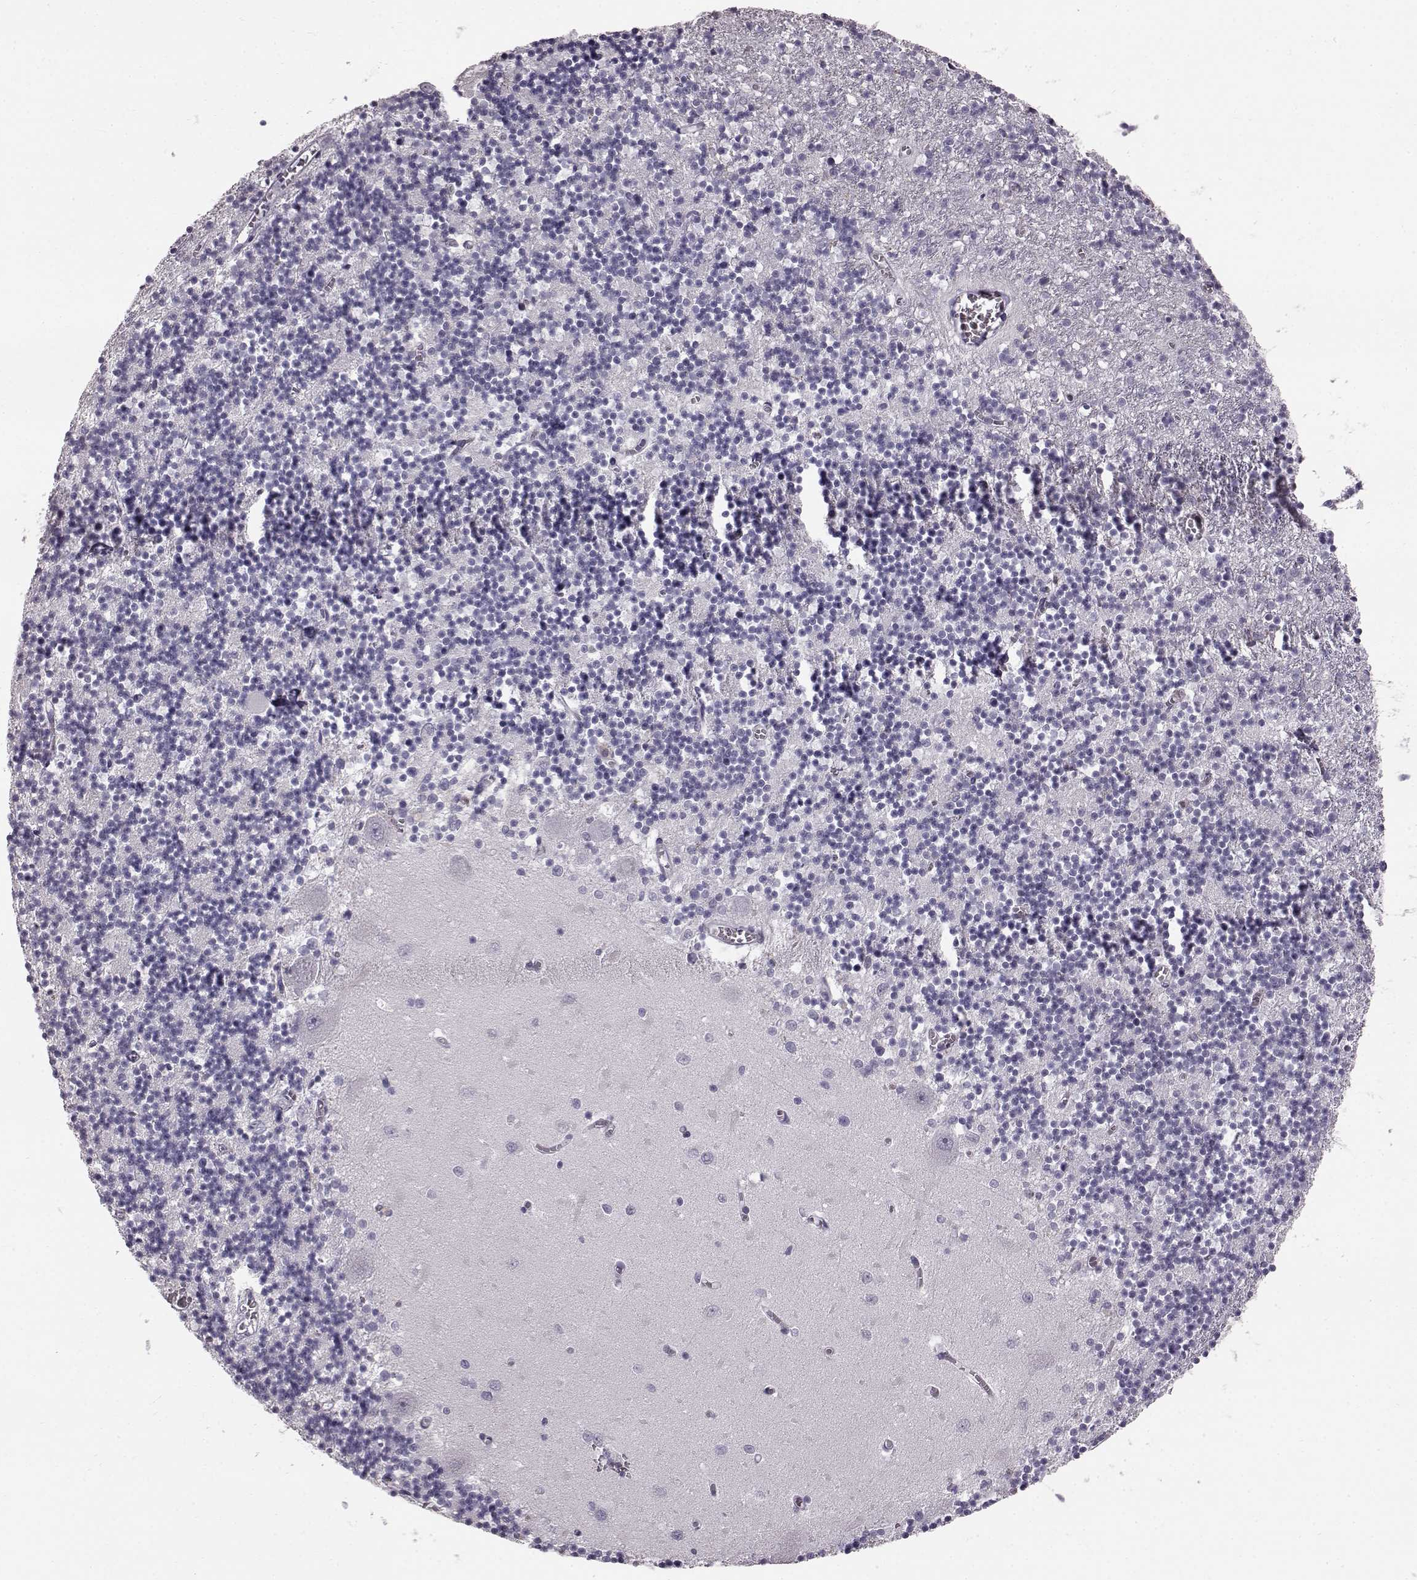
{"staining": {"intensity": "negative", "quantity": "none", "location": "none"}, "tissue": "cerebellum", "cell_type": "Cells in granular layer", "image_type": "normal", "snomed": [{"axis": "morphology", "description": "Normal tissue, NOS"}, {"axis": "topography", "description": "Cerebellum"}], "caption": "Immunohistochemistry histopathology image of unremarkable cerebellum: cerebellum stained with DAB shows no significant protein expression in cells in granular layer. (Brightfield microscopy of DAB (3,3'-diaminobenzidine) immunohistochemistry (IHC) at high magnification).", "gene": "TCHHL1", "patient": {"sex": "female", "age": 64}}